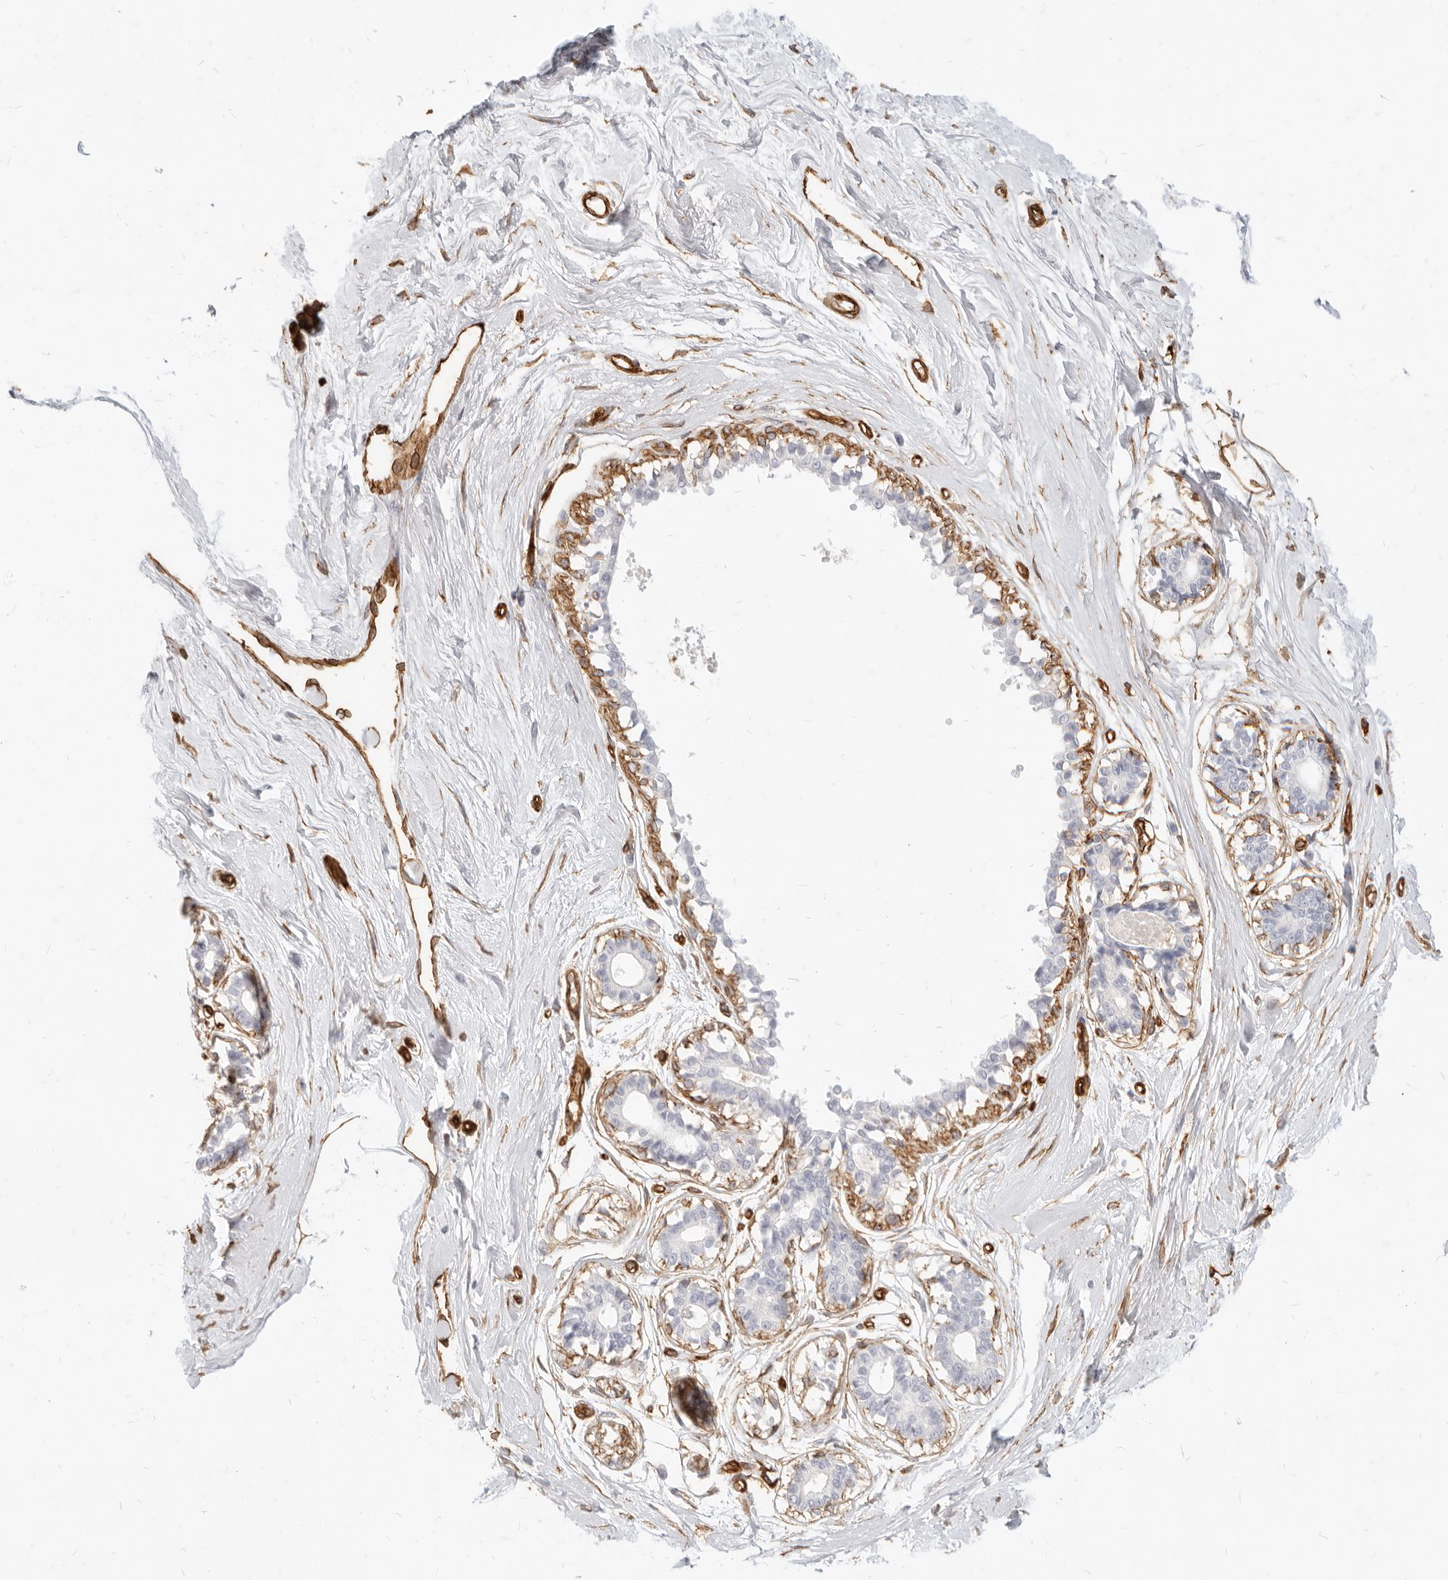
{"staining": {"intensity": "weak", "quantity": "25%-75%", "location": "cytoplasmic/membranous"}, "tissue": "breast", "cell_type": "Adipocytes", "image_type": "normal", "snomed": [{"axis": "morphology", "description": "Normal tissue, NOS"}, {"axis": "topography", "description": "Breast"}], "caption": "Approximately 25%-75% of adipocytes in unremarkable human breast display weak cytoplasmic/membranous protein positivity as visualized by brown immunohistochemical staining.", "gene": "NUS1", "patient": {"sex": "female", "age": 45}}